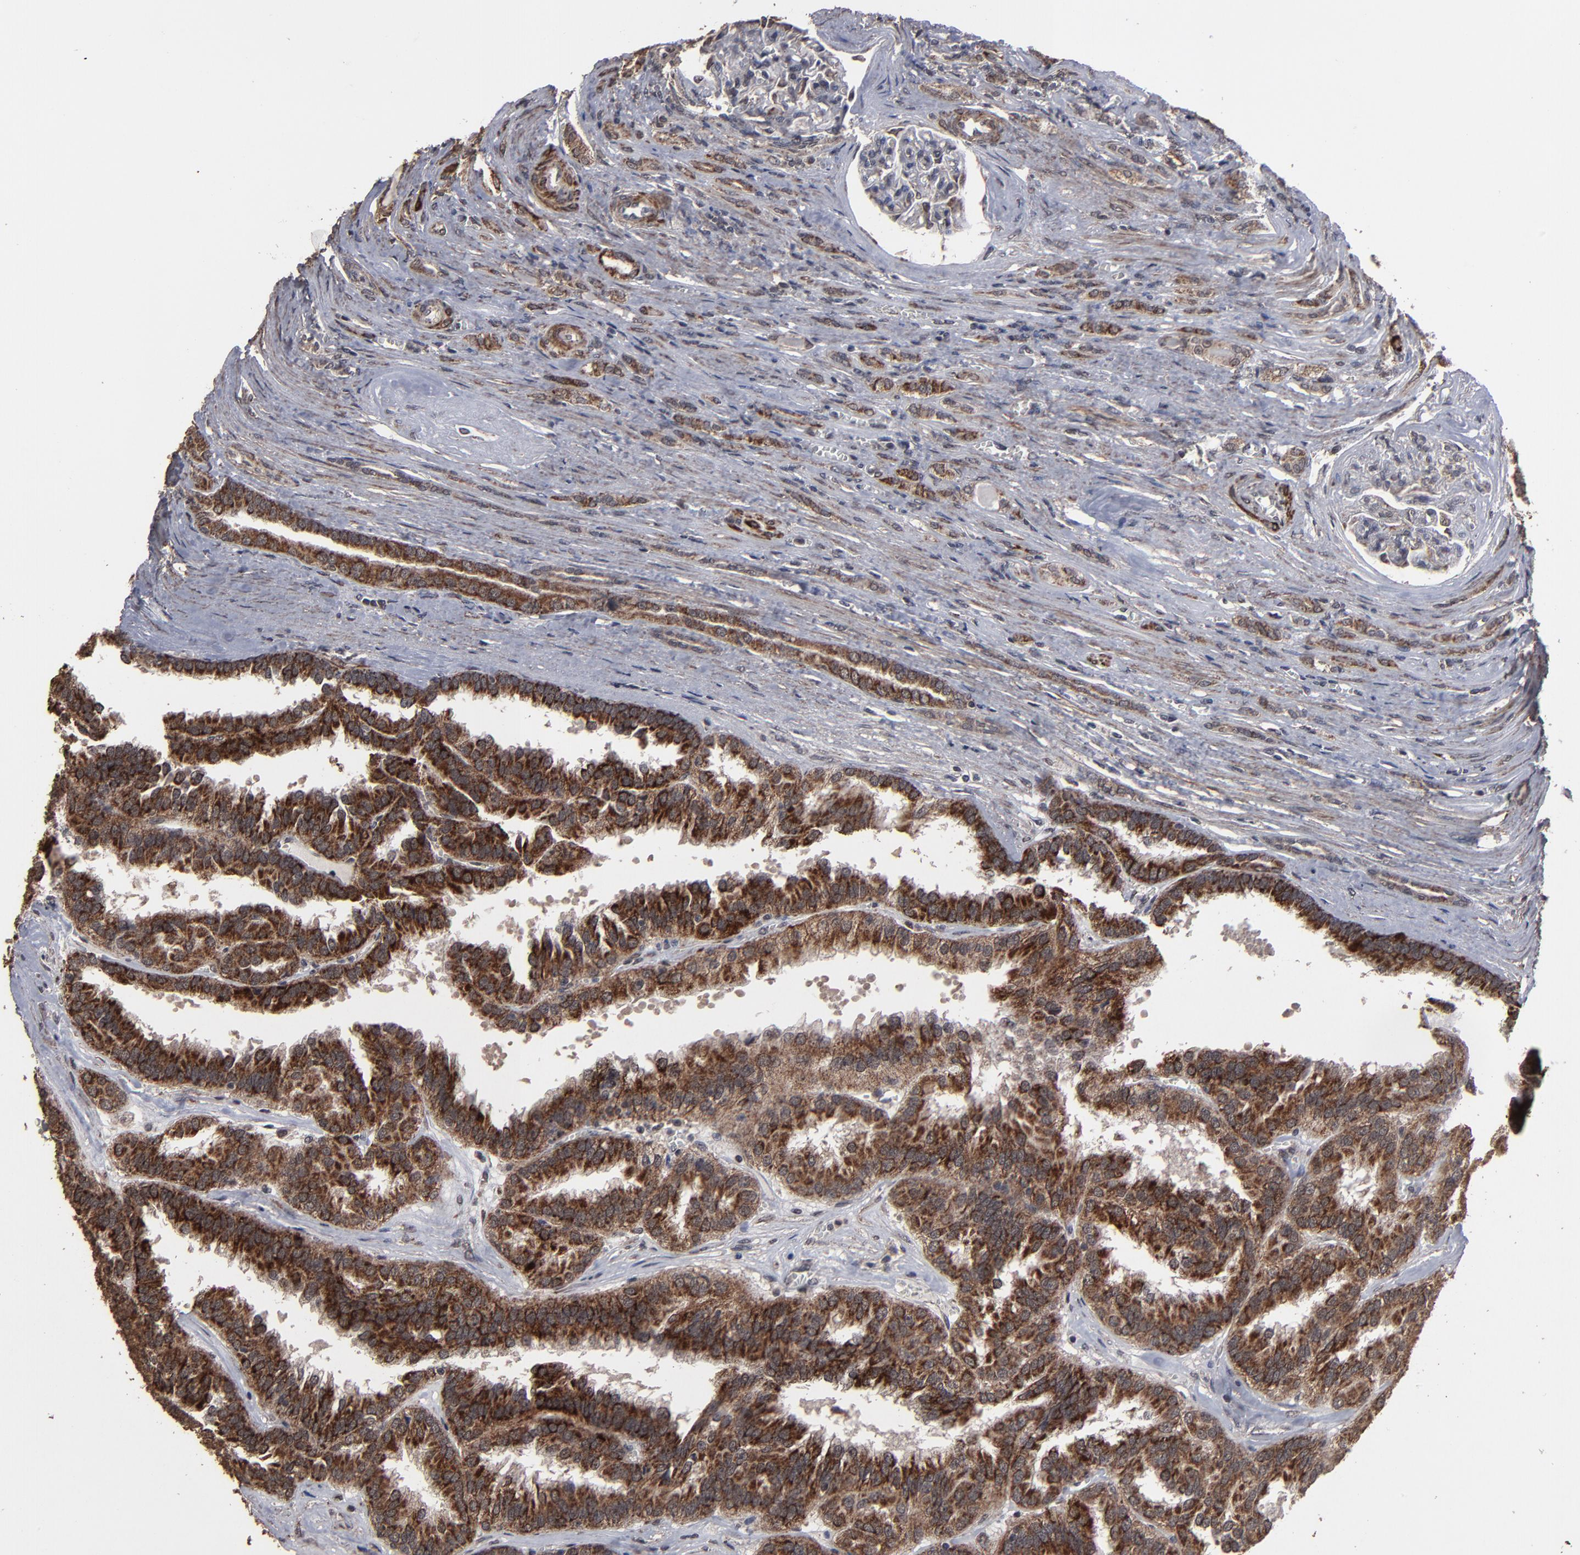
{"staining": {"intensity": "strong", "quantity": ">75%", "location": "cytoplasmic/membranous"}, "tissue": "renal cancer", "cell_type": "Tumor cells", "image_type": "cancer", "snomed": [{"axis": "morphology", "description": "Adenocarcinoma, NOS"}, {"axis": "topography", "description": "Kidney"}], "caption": "Strong cytoplasmic/membranous protein expression is seen in approximately >75% of tumor cells in adenocarcinoma (renal). (DAB (3,3'-diaminobenzidine) = brown stain, brightfield microscopy at high magnification).", "gene": "BNIP3", "patient": {"sex": "male", "age": 46}}